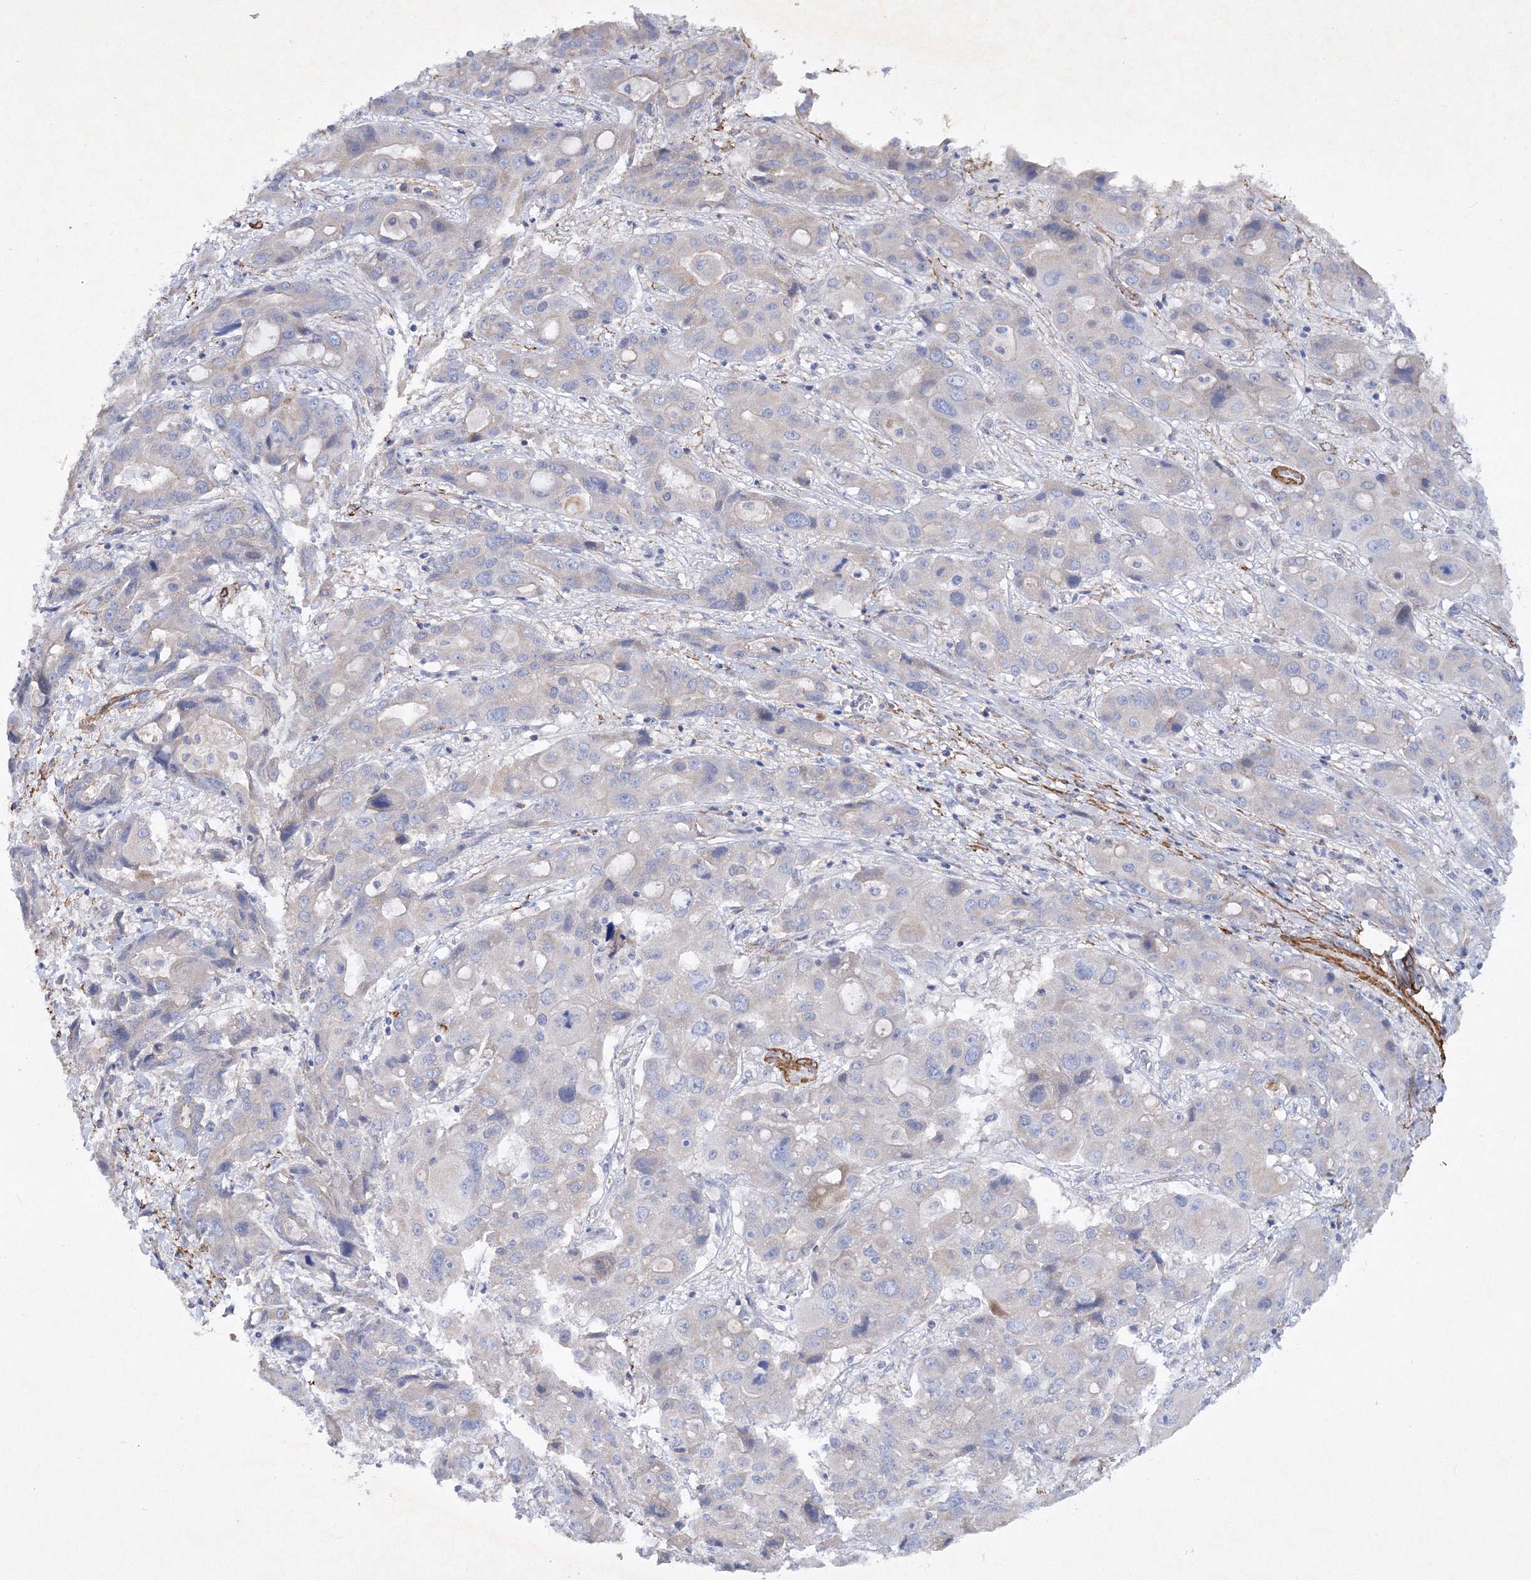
{"staining": {"intensity": "negative", "quantity": "none", "location": "none"}, "tissue": "liver cancer", "cell_type": "Tumor cells", "image_type": "cancer", "snomed": [{"axis": "morphology", "description": "Cholangiocarcinoma"}, {"axis": "topography", "description": "Liver"}], "caption": "IHC of liver cancer (cholangiocarcinoma) shows no expression in tumor cells.", "gene": "RTN2", "patient": {"sex": "male", "age": 67}}